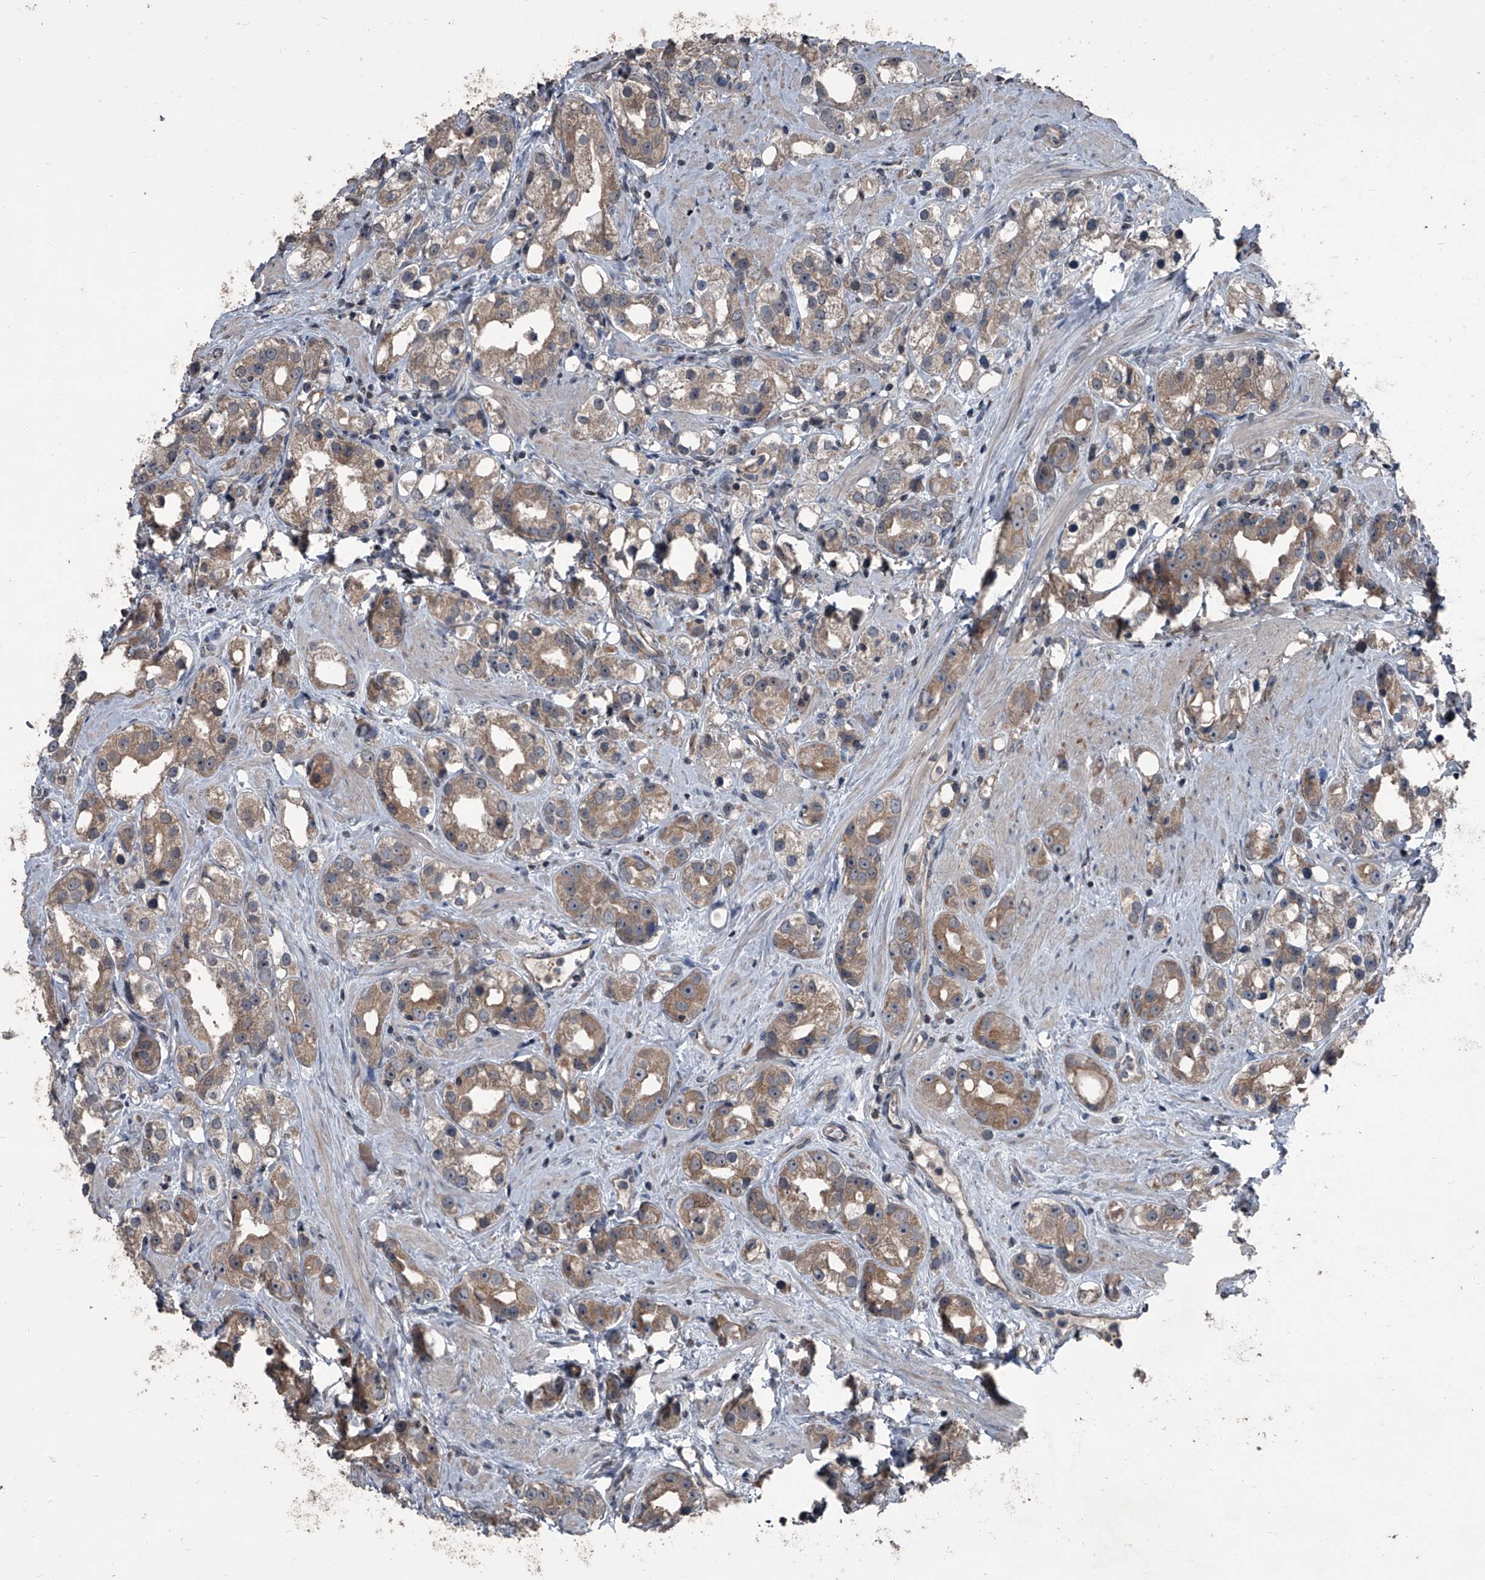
{"staining": {"intensity": "weak", "quantity": ">75%", "location": "cytoplasmic/membranous"}, "tissue": "prostate cancer", "cell_type": "Tumor cells", "image_type": "cancer", "snomed": [{"axis": "morphology", "description": "Adenocarcinoma, NOS"}, {"axis": "topography", "description": "Prostate"}], "caption": "An IHC image of tumor tissue is shown. Protein staining in brown labels weak cytoplasmic/membranous positivity in adenocarcinoma (prostate) within tumor cells.", "gene": "OARD1", "patient": {"sex": "male", "age": 79}}